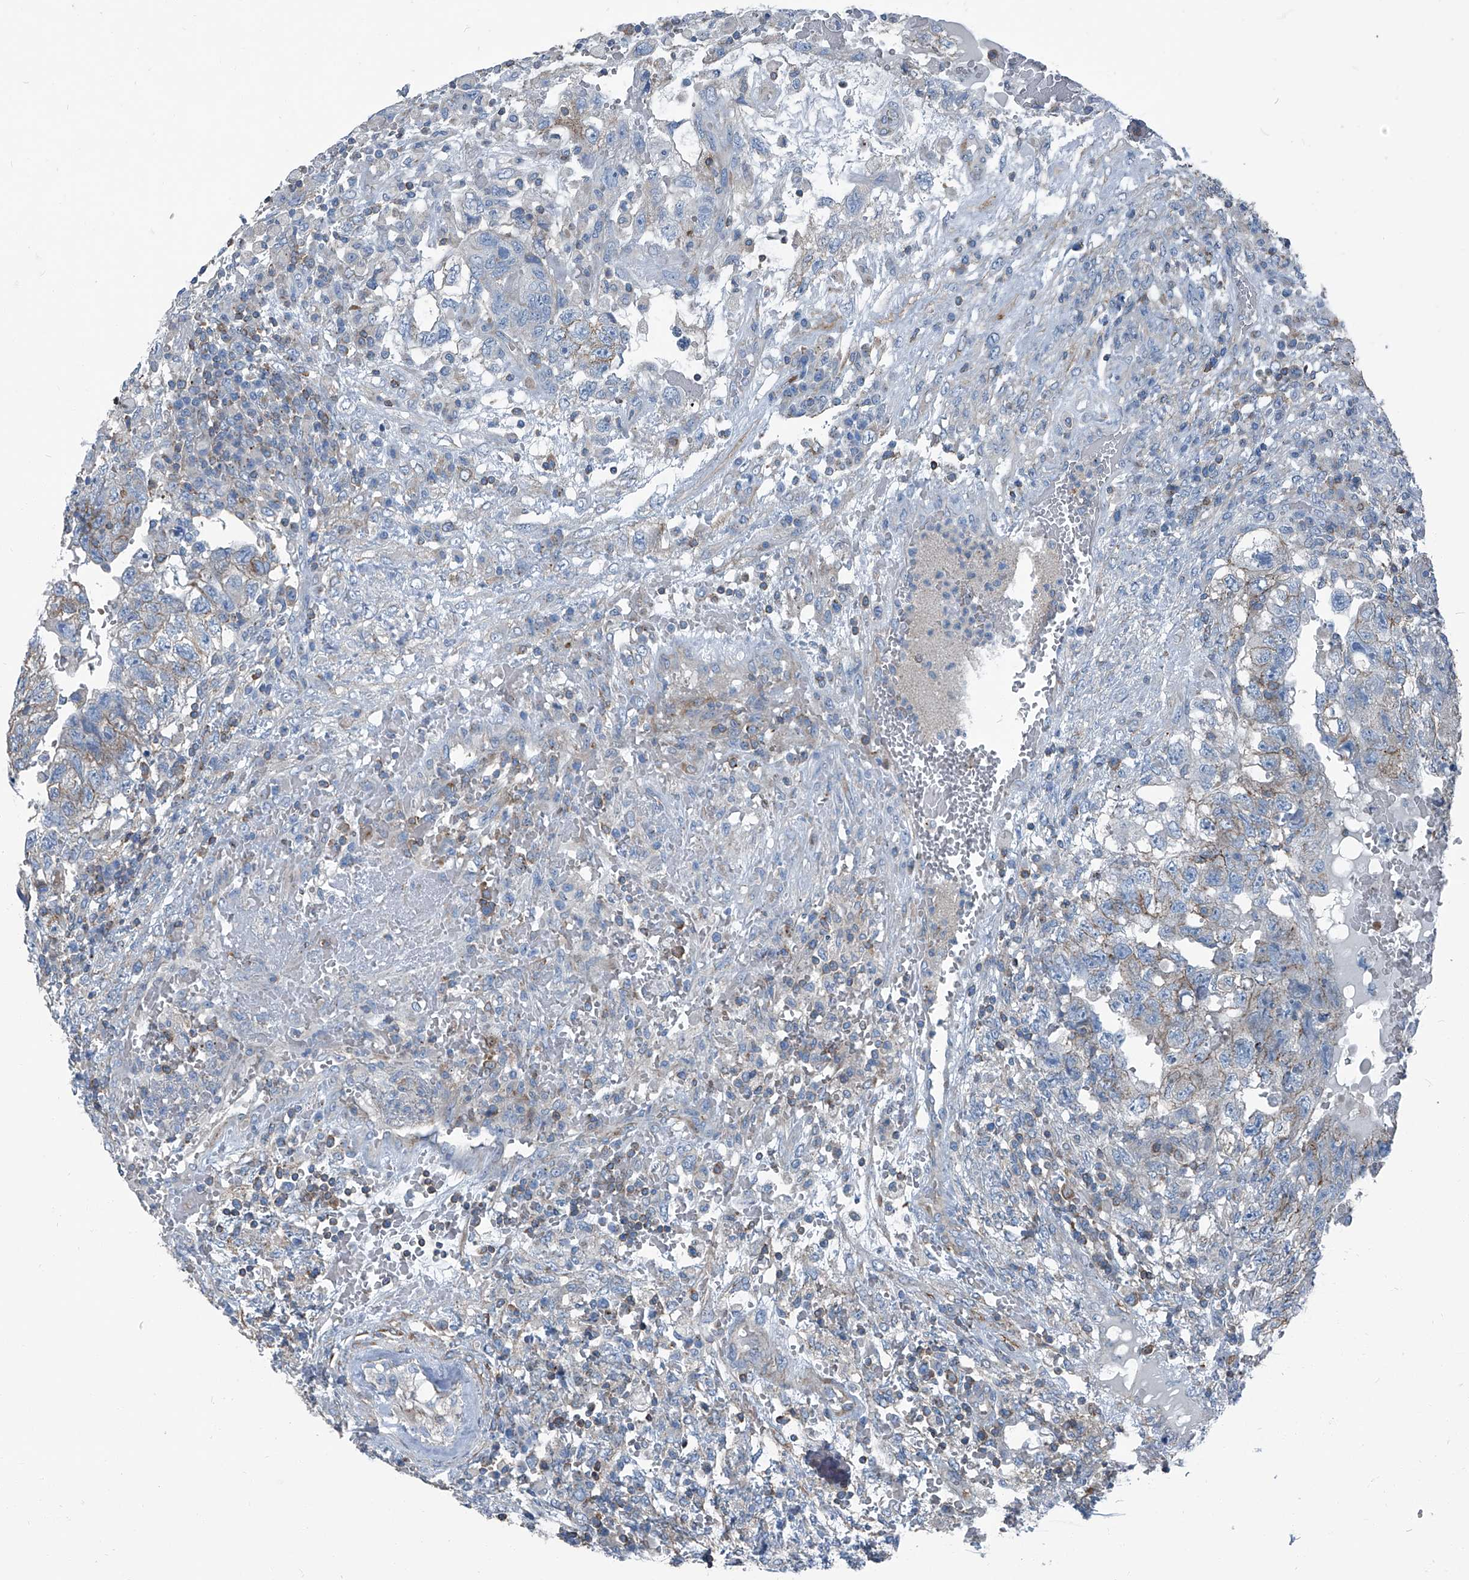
{"staining": {"intensity": "weak", "quantity": "<25%", "location": "cytoplasmic/membranous"}, "tissue": "testis cancer", "cell_type": "Tumor cells", "image_type": "cancer", "snomed": [{"axis": "morphology", "description": "Carcinoma, Embryonal, NOS"}, {"axis": "topography", "description": "Testis"}], "caption": "A high-resolution photomicrograph shows immunohistochemistry (IHC) staining of testis cancer, which exhibits no significant expression in tumor cells.", "gene": "SEPTIN7", "patient": {"sex": "male", "age": 36}}